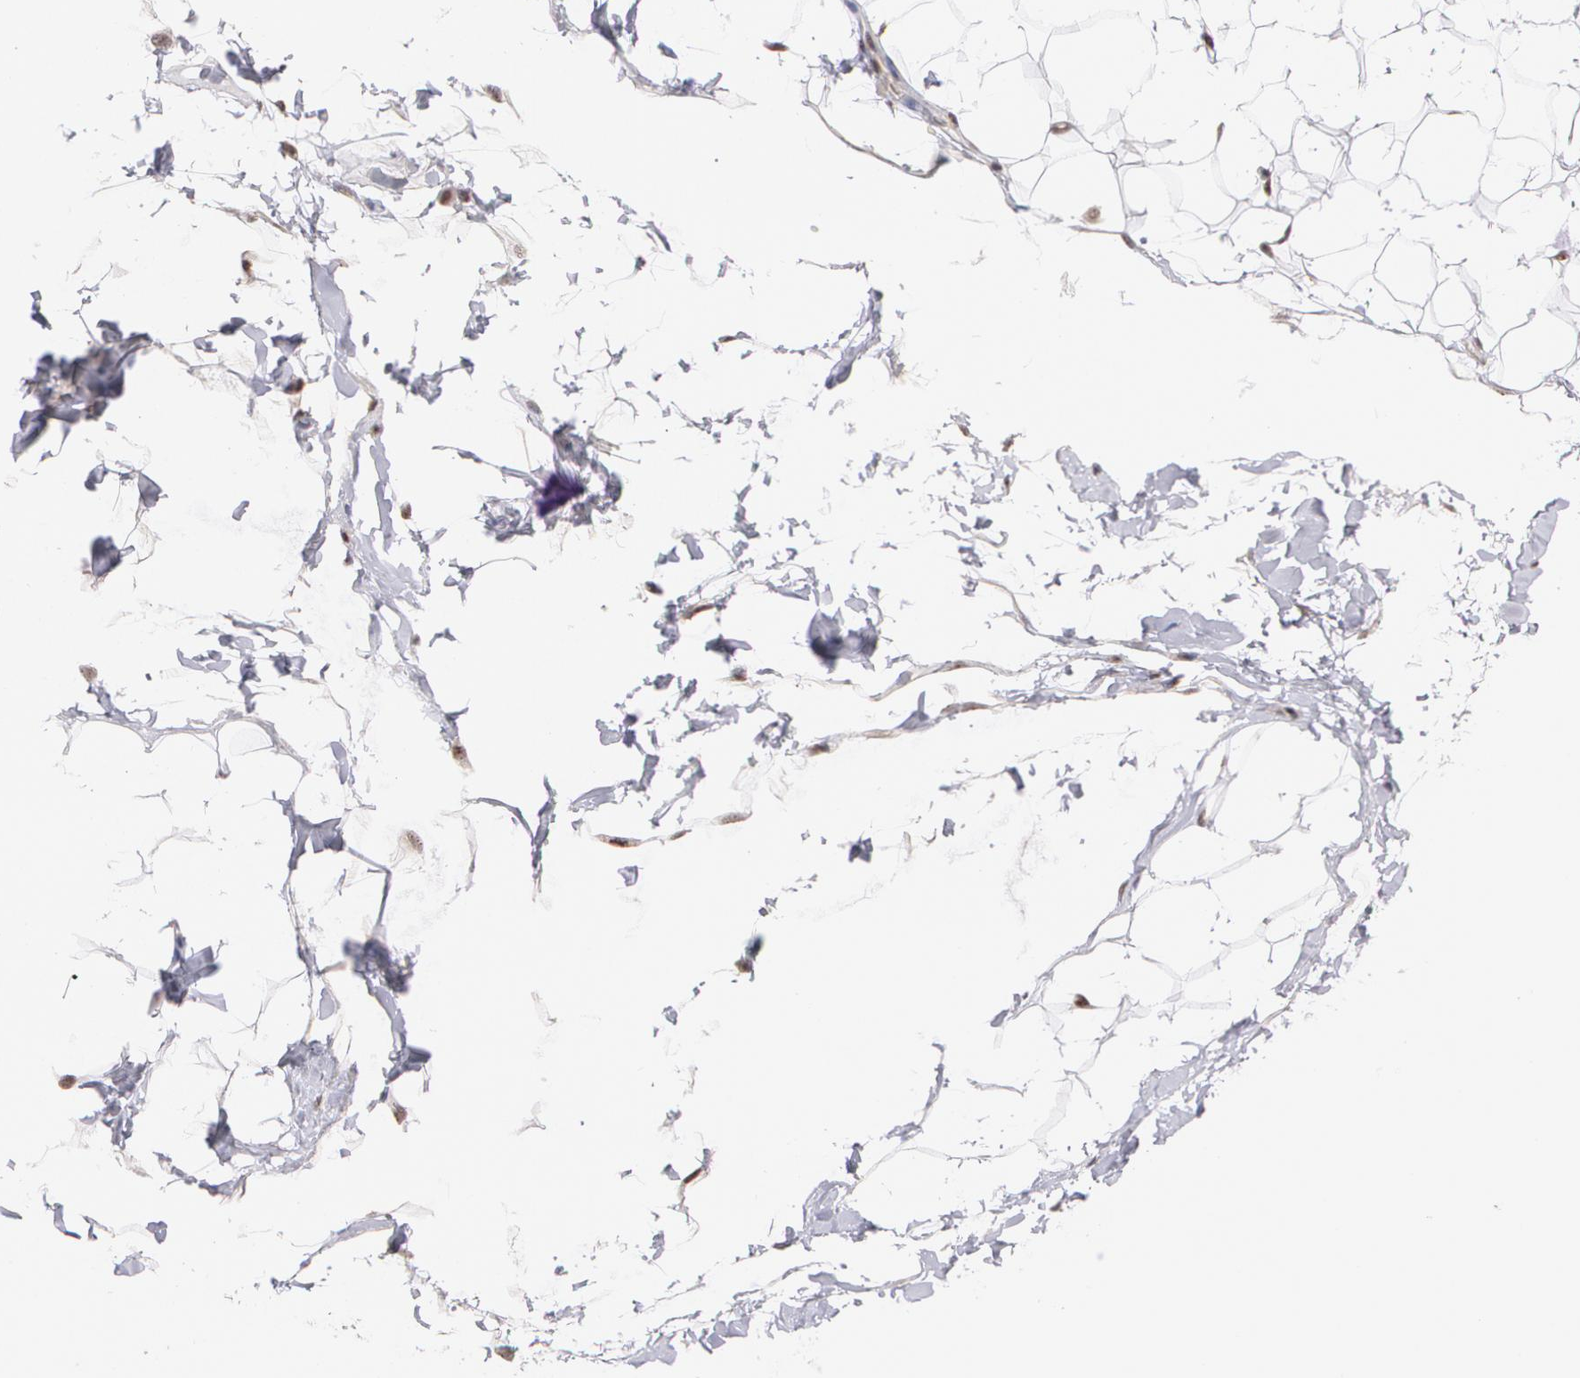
{"staining": {"intensity": "moderate", "quantity": ">75%", "location": "nuclear"}, "tissue": "adipose tissue", "cell_type": "Adipocytes", "image_type": "normal", "snomed": [{"axis": "morphology", "description": "Normal tissue, NOS"}, {"axis": "topography", "description": "Soft tissue"}], "caption": "A brown stain labels moderate nuclear expression of a protein in adipocytes of benign human adipose tissue. Nuclei are stained in blue.", "gene": "C6orf15", "patient": {"sex": "male", "age": 26}}